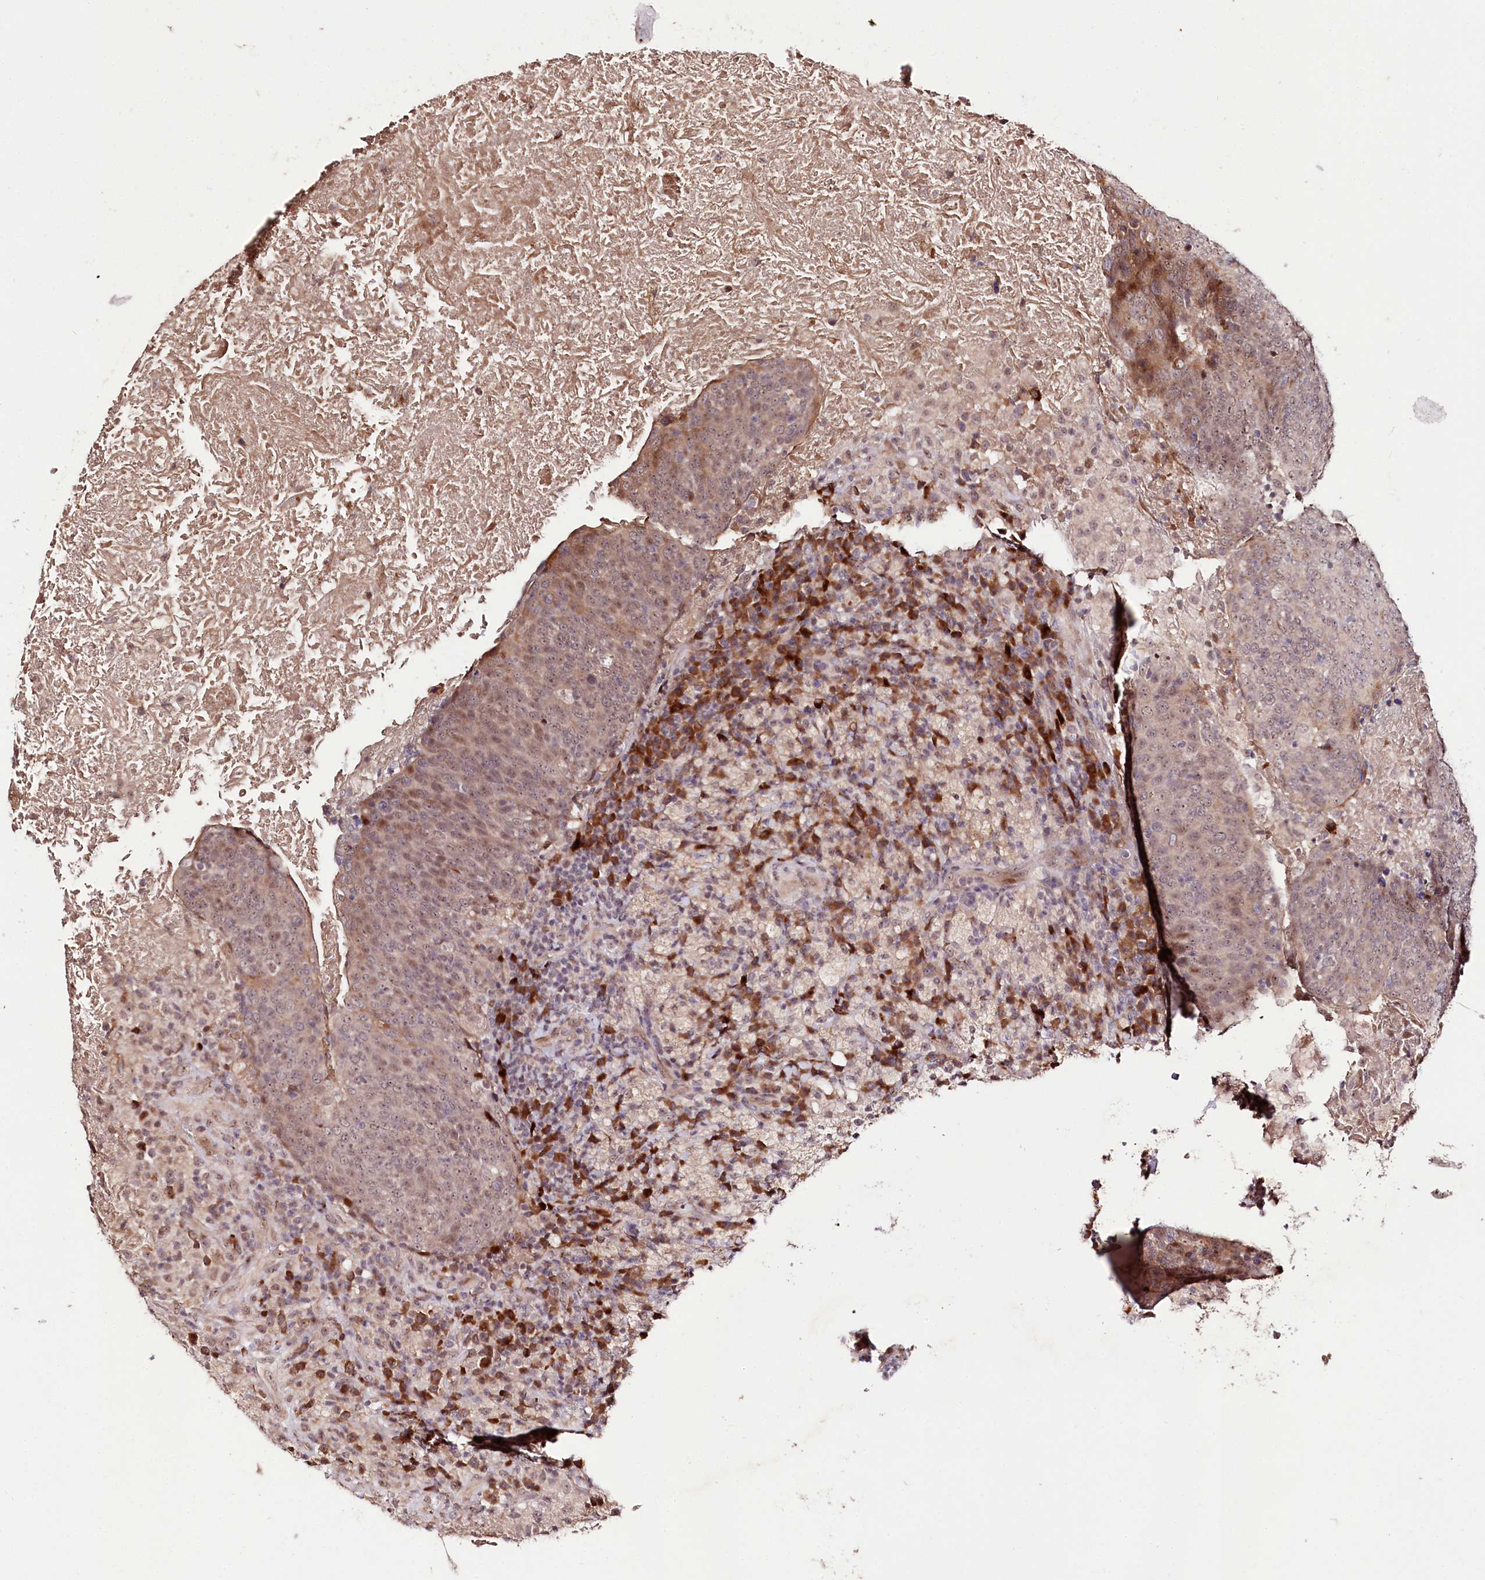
{"staining": {"intensity": "weak", "quantity": "25%-75%", "location": "cytoplasmic/membranous,nuclear"}, "tissue": "head and neck cancer", "cell_type": "Tumor cells", "image_type": "cancer", "snomed": [{"axis": "morphology", "description": "Squamous cell carcinoma, NOS"}, {"axis": "morphology", "description": "Squamous cell carcinoma, metastatic, NOS"}, {"axis": "topography", "description": "Lymph node"}, {"axis": "topography", "description": "Head-Neck"}], "caption": "This is an image of immunohistochemistry (IHC) staining of head and neck cancer, which shows weak staining in the cytoplasmic/membranous and nuclear of tumor cells.", "gene": "DMP1", "patient": {"sex": "male", "age": 62}}